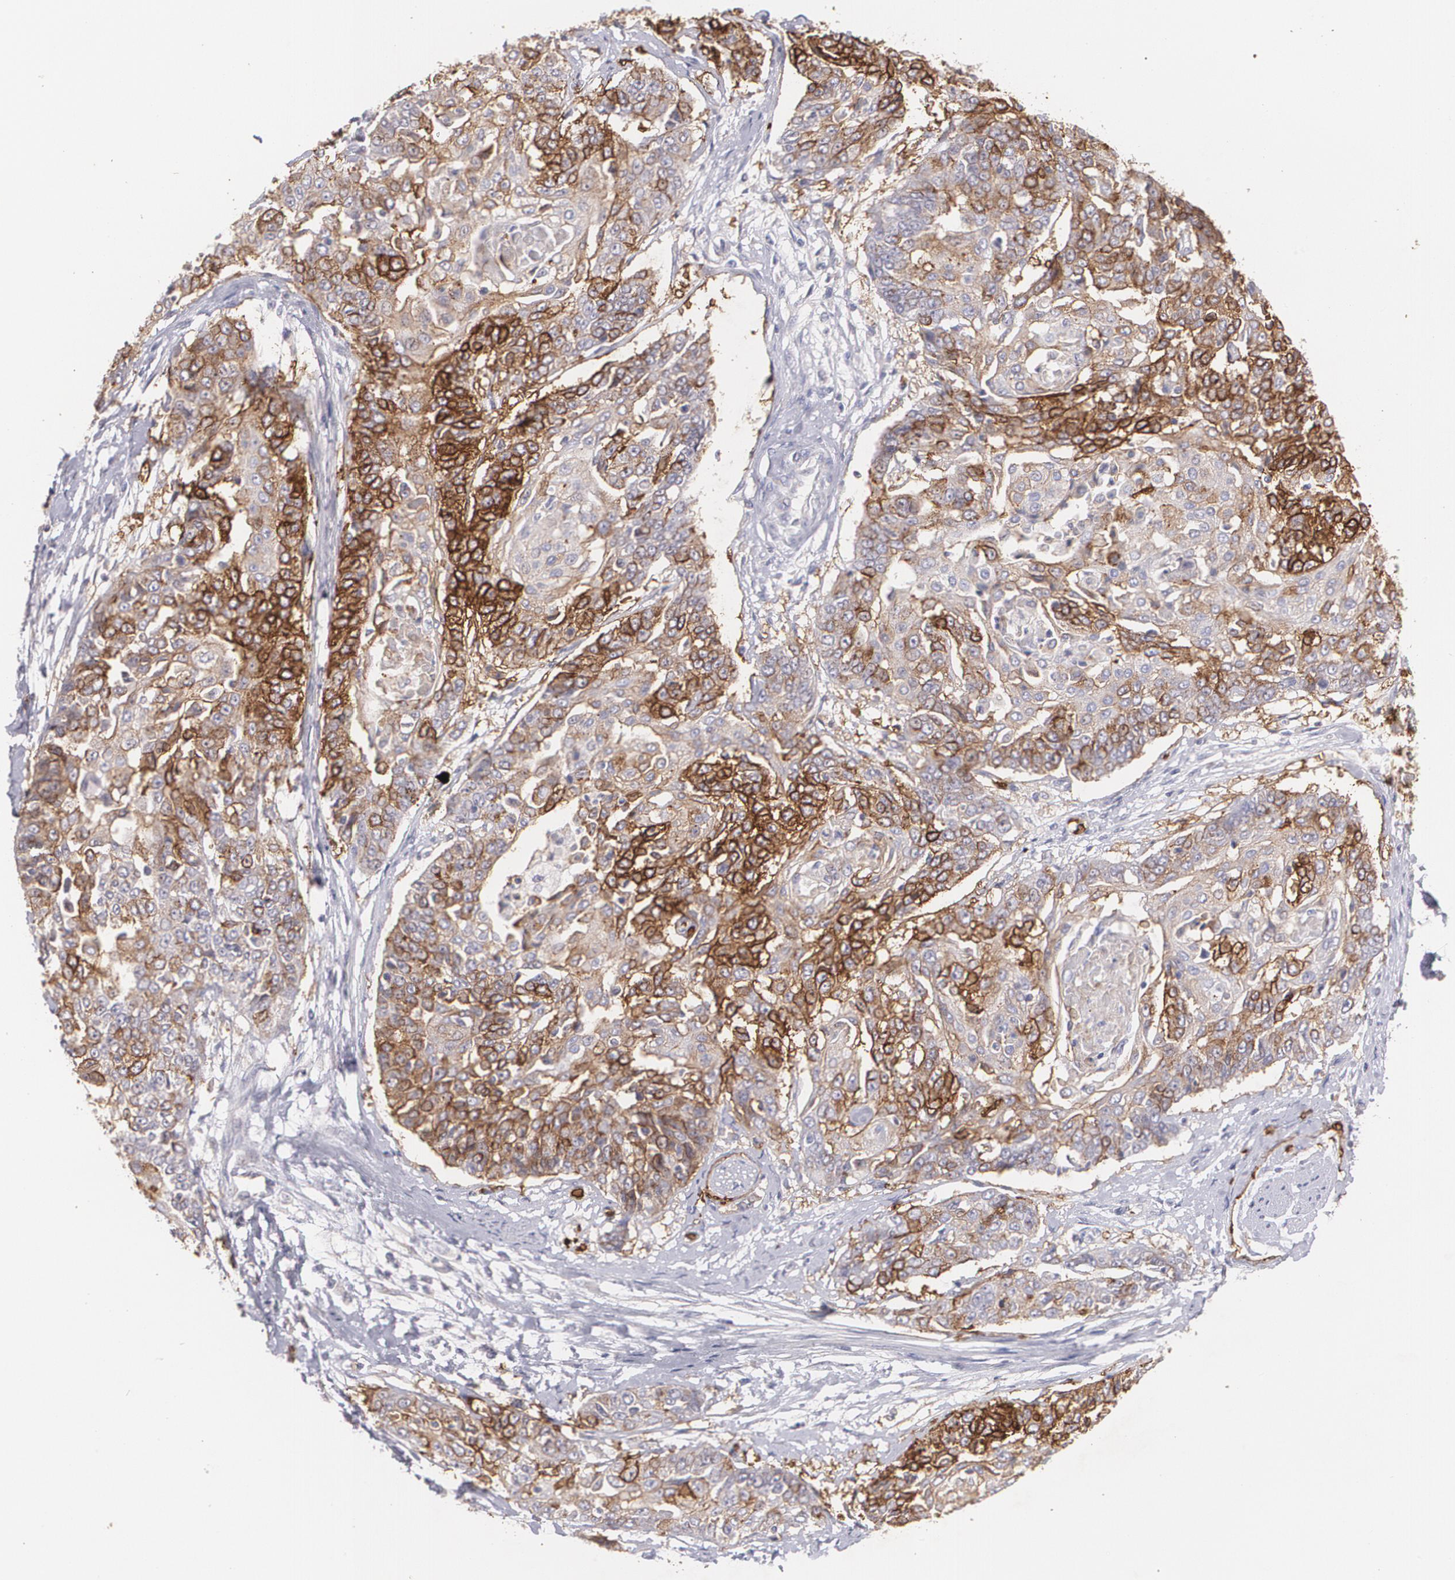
{"staining": {"intensity": "strong", "quantity": ">75%", "location": "cytoplasmic/membranous"}, "tissue": "cervical cancer", "cell_type": "Tumor cells", "image_type": "cancer", "snomed": [{"axis": "morphology", "description": "Squamous cell carcinoma, NOS"}, {"axis": "topography", "description": "Cervix"}], "caption": "Immunohistochemical staining of human cervical cancer (squamous cell carcinoma) reveals high levels of strong cytoplasmic/membranous protein staining in approximately >75% of tumor cells. (DAB IHC, brown staining for protein, blue staining for nuclei).", "gene": "SLC2A1", "patient": {"sex": "female", "age": 64}}